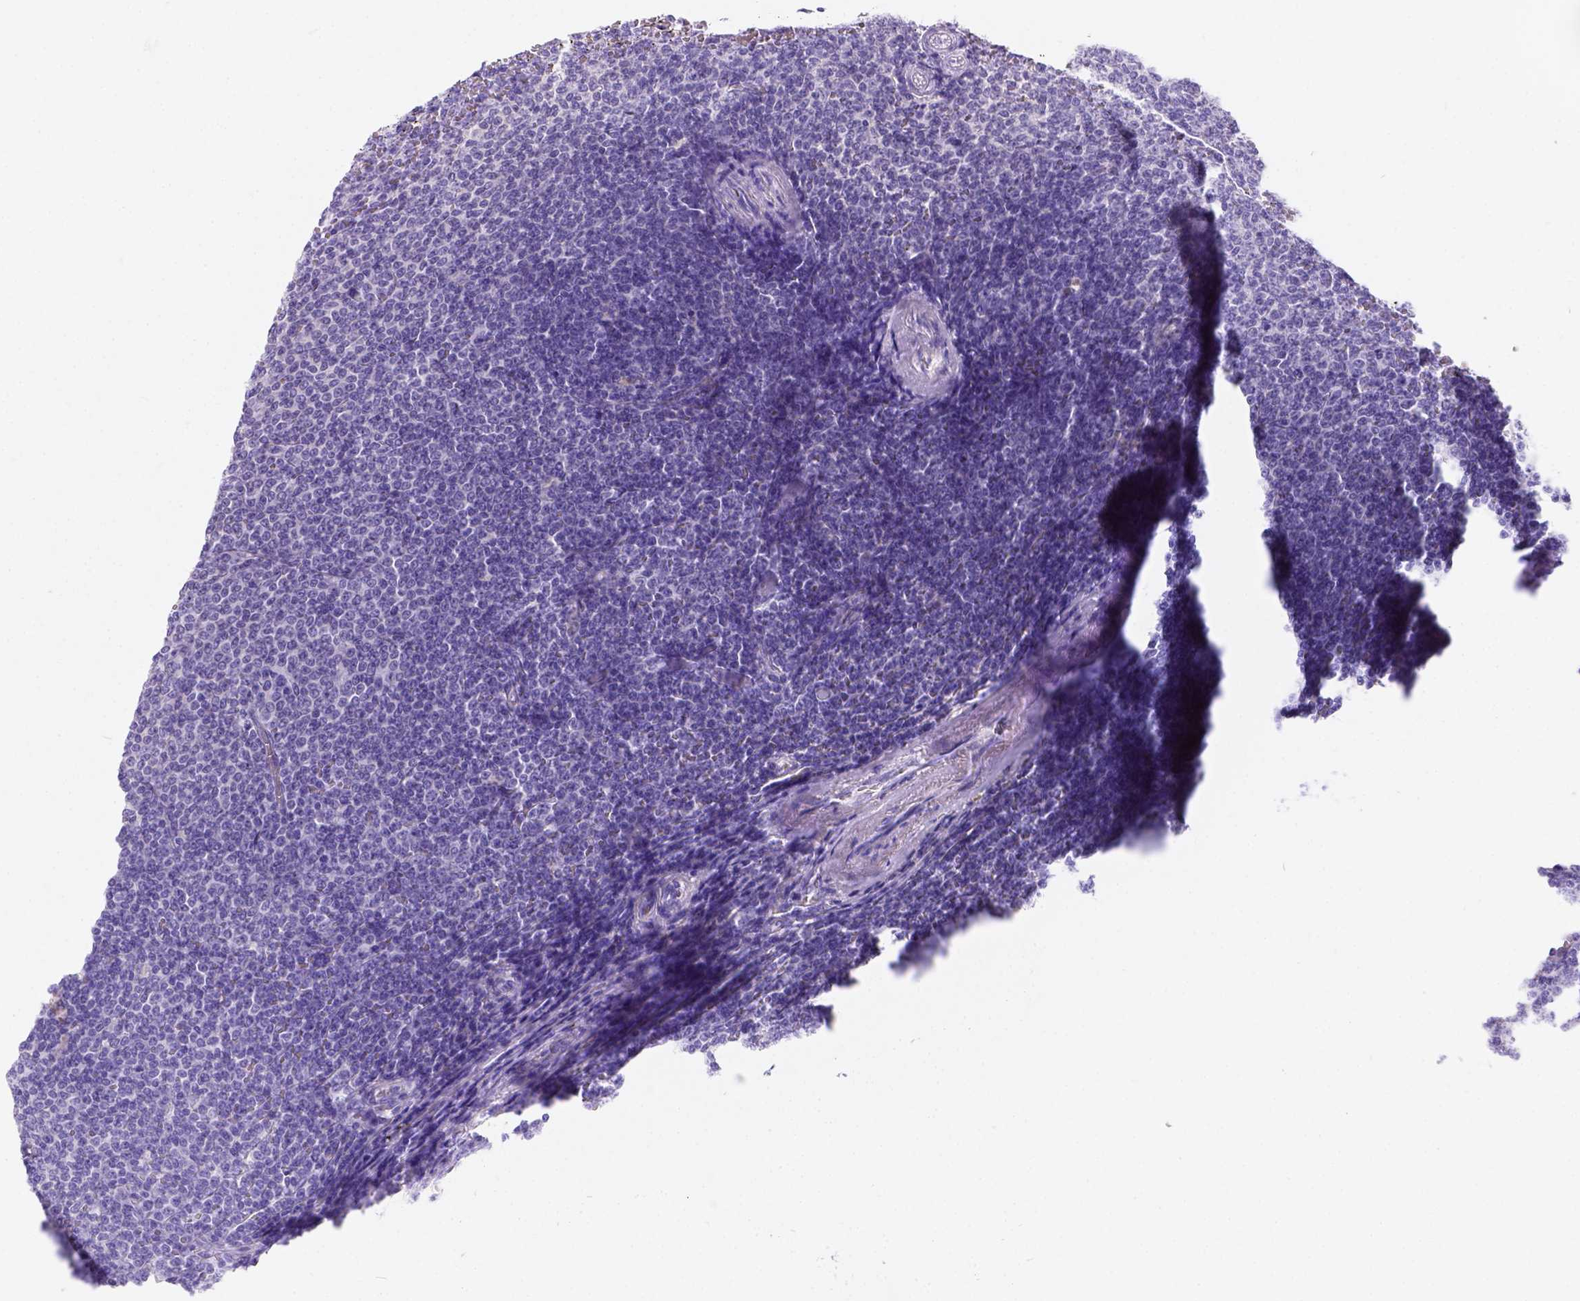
{"staining": {"intensity": "negative", "quantity": "none", "location": "none"}, "tissue": "lymphoma", "cell_type": "Tumor cells", "image_type": "cancer", "snomed": [{"axis": "morphology", "description": "Malignant lymphoma, non-Hodgkin's type, Low grade"}, {"axis": "topography", "description": "Spleen"}], "caption": "Immunohistochemical staining of lymphoma displays no significant expression in tumor cells. (DAB IHC, high magnification).", "gene": "PHF7", "patient": {"sex": "female", "age": 77}}